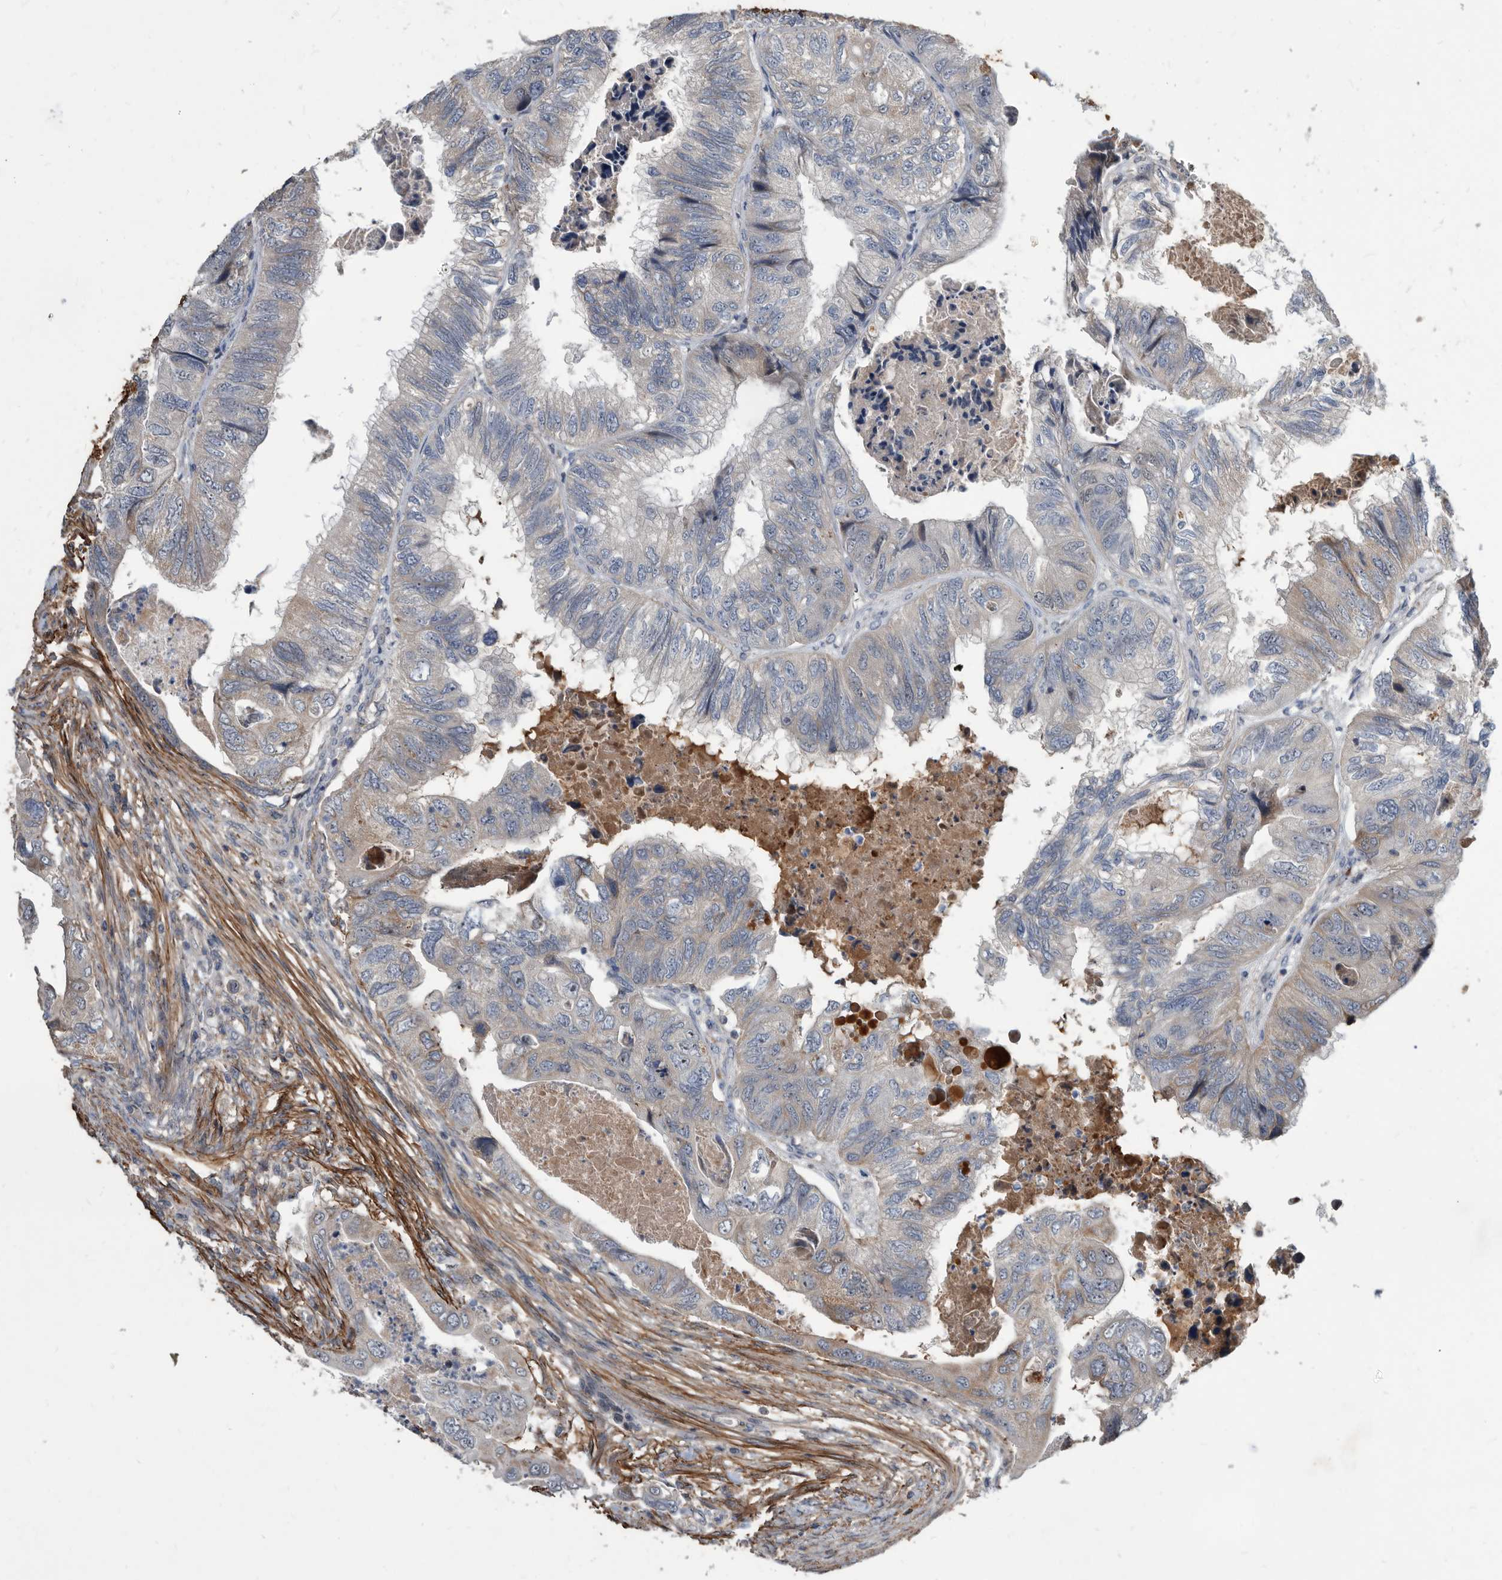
{"staining": {"intensity": "moderate", "quantity": "<25%", "location": "cytoplasmic/membranous"}, "tissue": "colorectal cancer", "cell_type": "Tumor cells", "image_type": "cancer", "snomed": [{"axis": "morphology", "description": "Adenocarcinoma, NOS"}, {"axis": "topography", "description": "Rectum"}], "caption": "This photomicrograph demonstrates immunohistochemistry (IHC) staining of colorectal cancer, with low moderate cytoplasmic/membranous positivity in about <25% of tumor cells.", "gene": "PI15", "patient": {"sex": "male", "age": 63}}